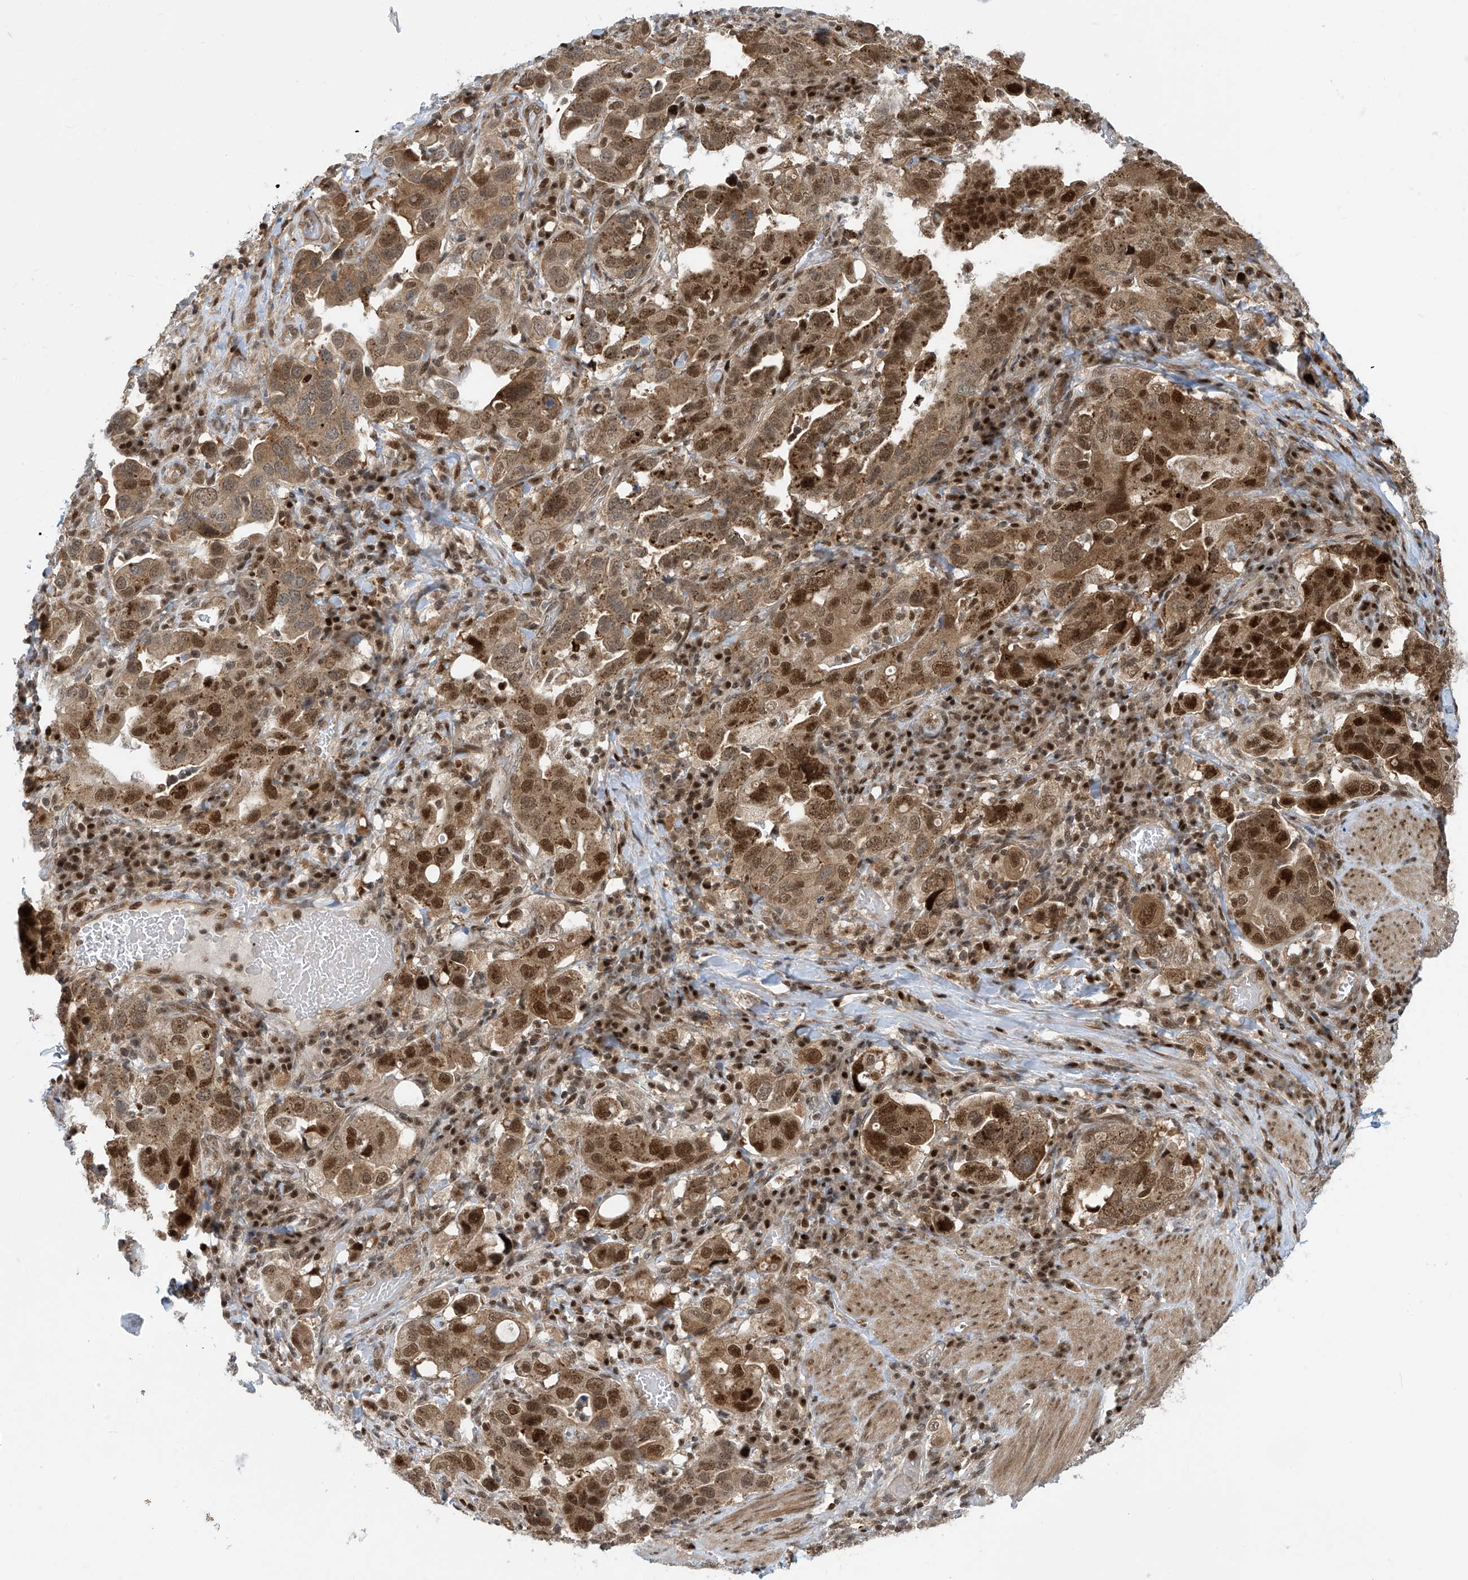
{"staining": {"intensity": "strong", "quantity": ">75%", "location": "cytoplasmic/membranous,nuclear"}, "tissue": "stomach cancer", "cell_type": "Tumor cells", "image_type": "cancer", "snomed": [{"axis": "morphology", "description": "Adenocarcinoma, NOS"}, {"axis": "topography", "description": "Stomach, upper"}], "caption": "Protein expression analysis of stomach cancer (adenocarcinoma) displays strong cytoplasmic/membranous and nuclear staining in approximately >75% of tumor cells. (DAB IHC with brightfield microscopy, high magnification).", "gene": "LAGE3", "patient": {"sex": "male", "age": 62}}